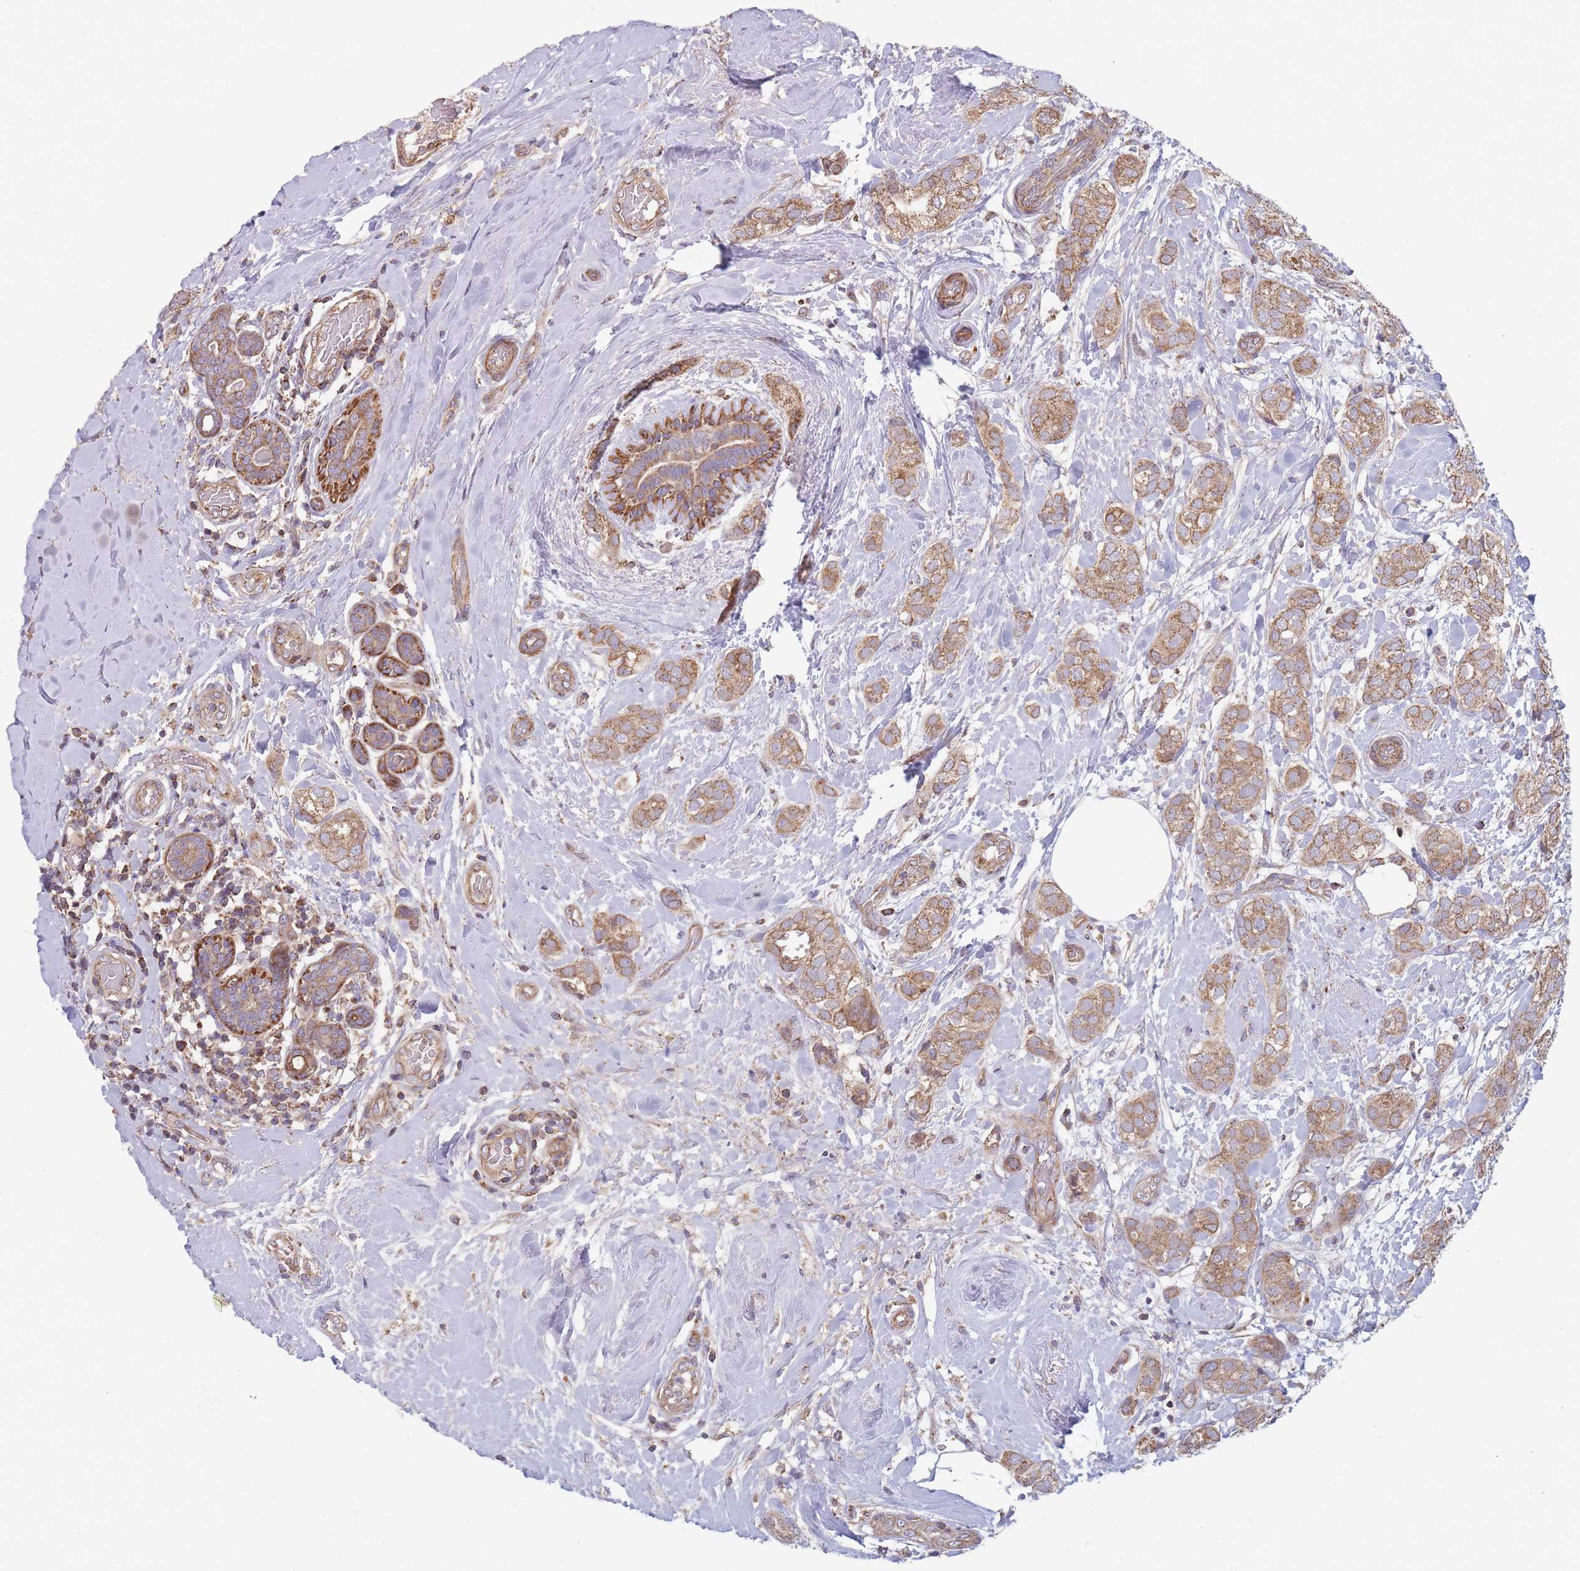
{"staining": {"intensity": "moderate", "quantity": ">75%", "location": "cytoplasmic/membranous"}, "tissue": "breast cancer", "cell_type": "Tumor cells", "image_type": "cancer", "snomed": [{"axis": "morphology", "description": "Duct carcinoma"}, {"axis": "topography", "description": "Breast"}], "caption": "Protein staining of breast intraductal carcinoma tissue reveals moderate cytoplasmic/membranous staining in about >75% of tumor cells.", "gene": "KIF16B", "patient": {"sex": "female", "age": 73}}